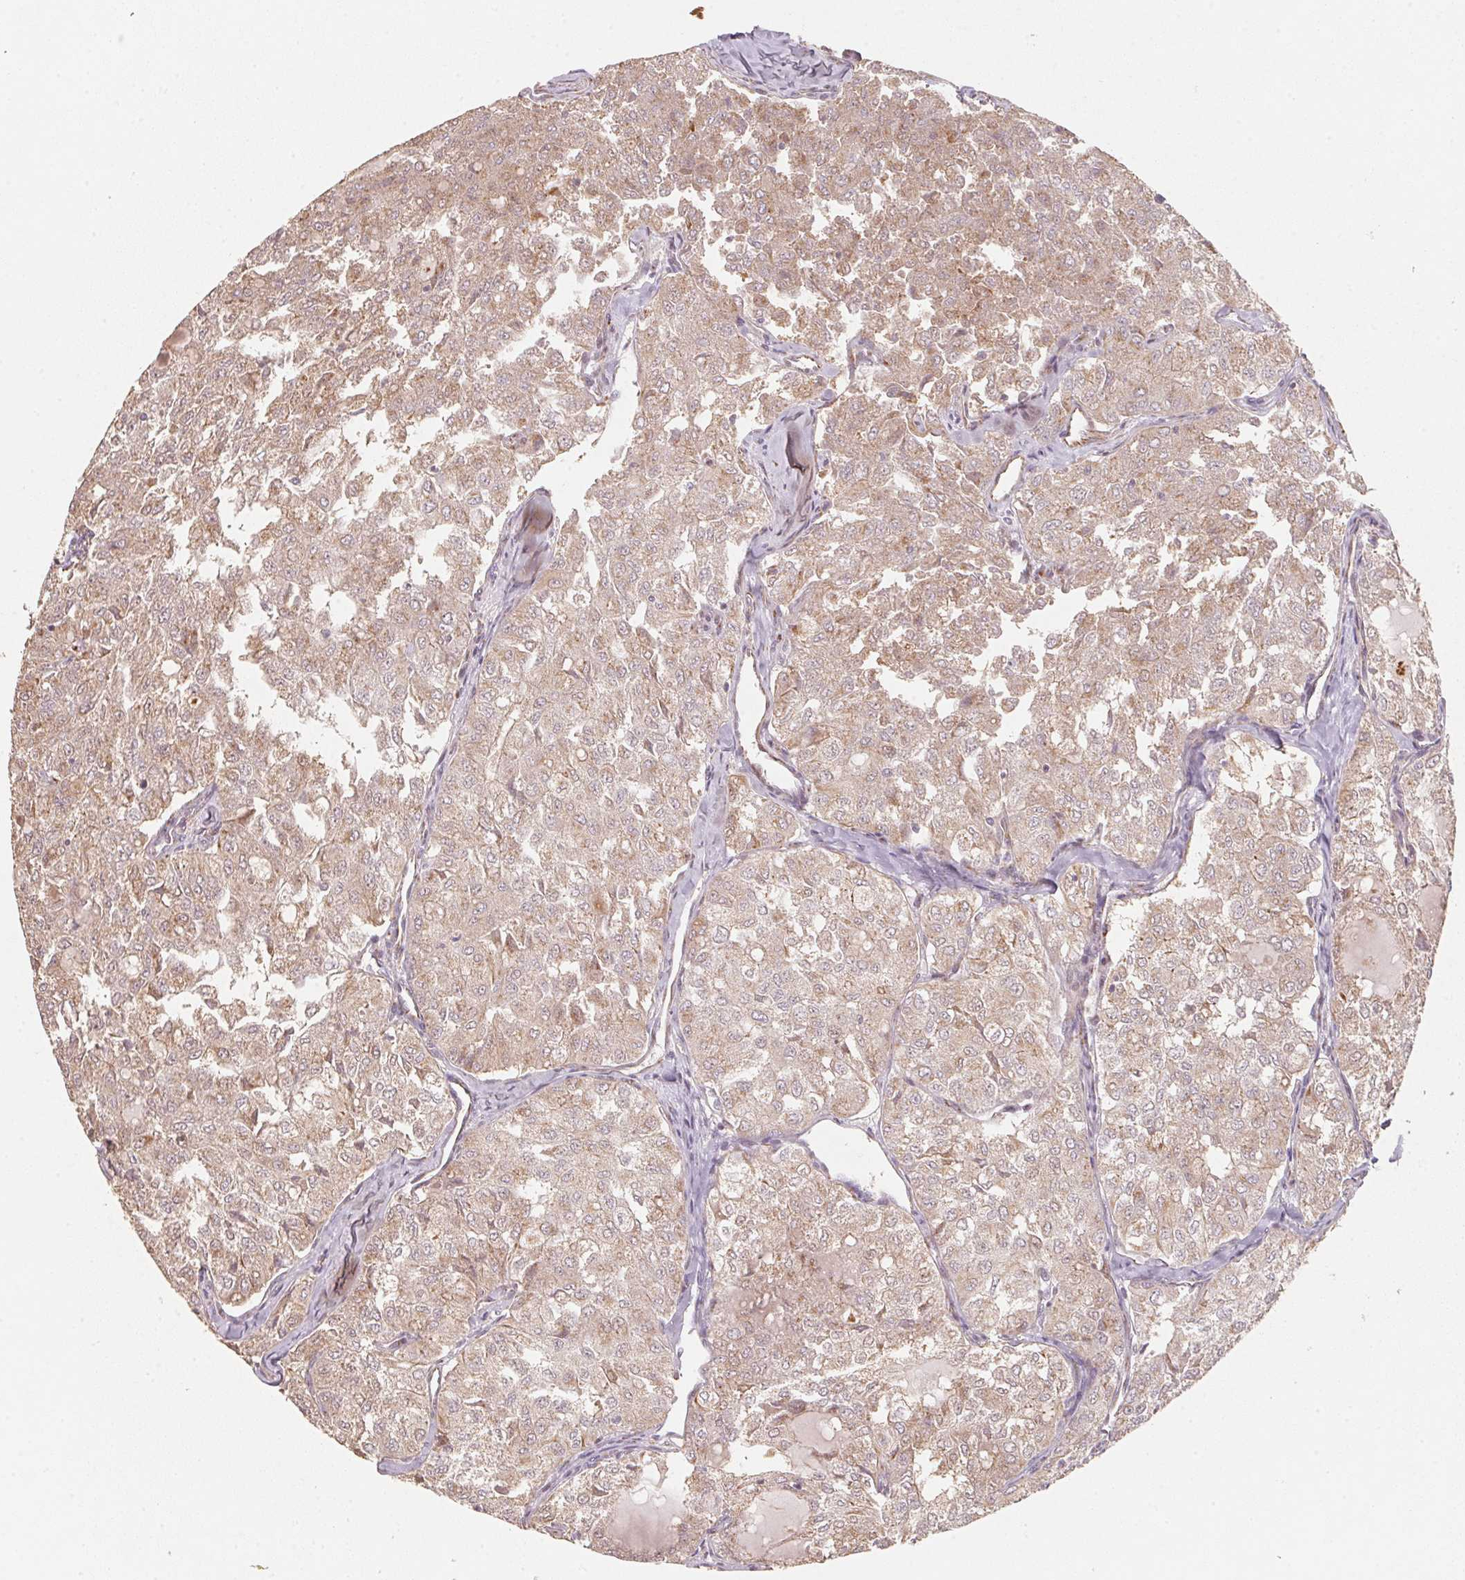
{"staining": {"intensity": "moderate", "quantity": "25%-75%", "location": "cytoplasmic/membranous"}, "tissue": "thyroid cancer", "cell_type": "Tumor cells", "image_type": "cancer", "snomed": [{"axis": "morphology", "description": "Follicular adenoma carcinoma, NOS"}, {"axis": "topography", "description": "Thyroid gland"}], "caption": "IHC of follicular adenoma carcinoma (thyroid) shows medium levels of moderate cytoplasmic/membranous expression in approximately 25%-75% of tumor cells. (Stains: DAB in brown, nuclei in blue, Microscopy: brightfield microscopy at high magnification).", "gene": "TSPAN12", "patient": {"sex": "male", "age": 75}}